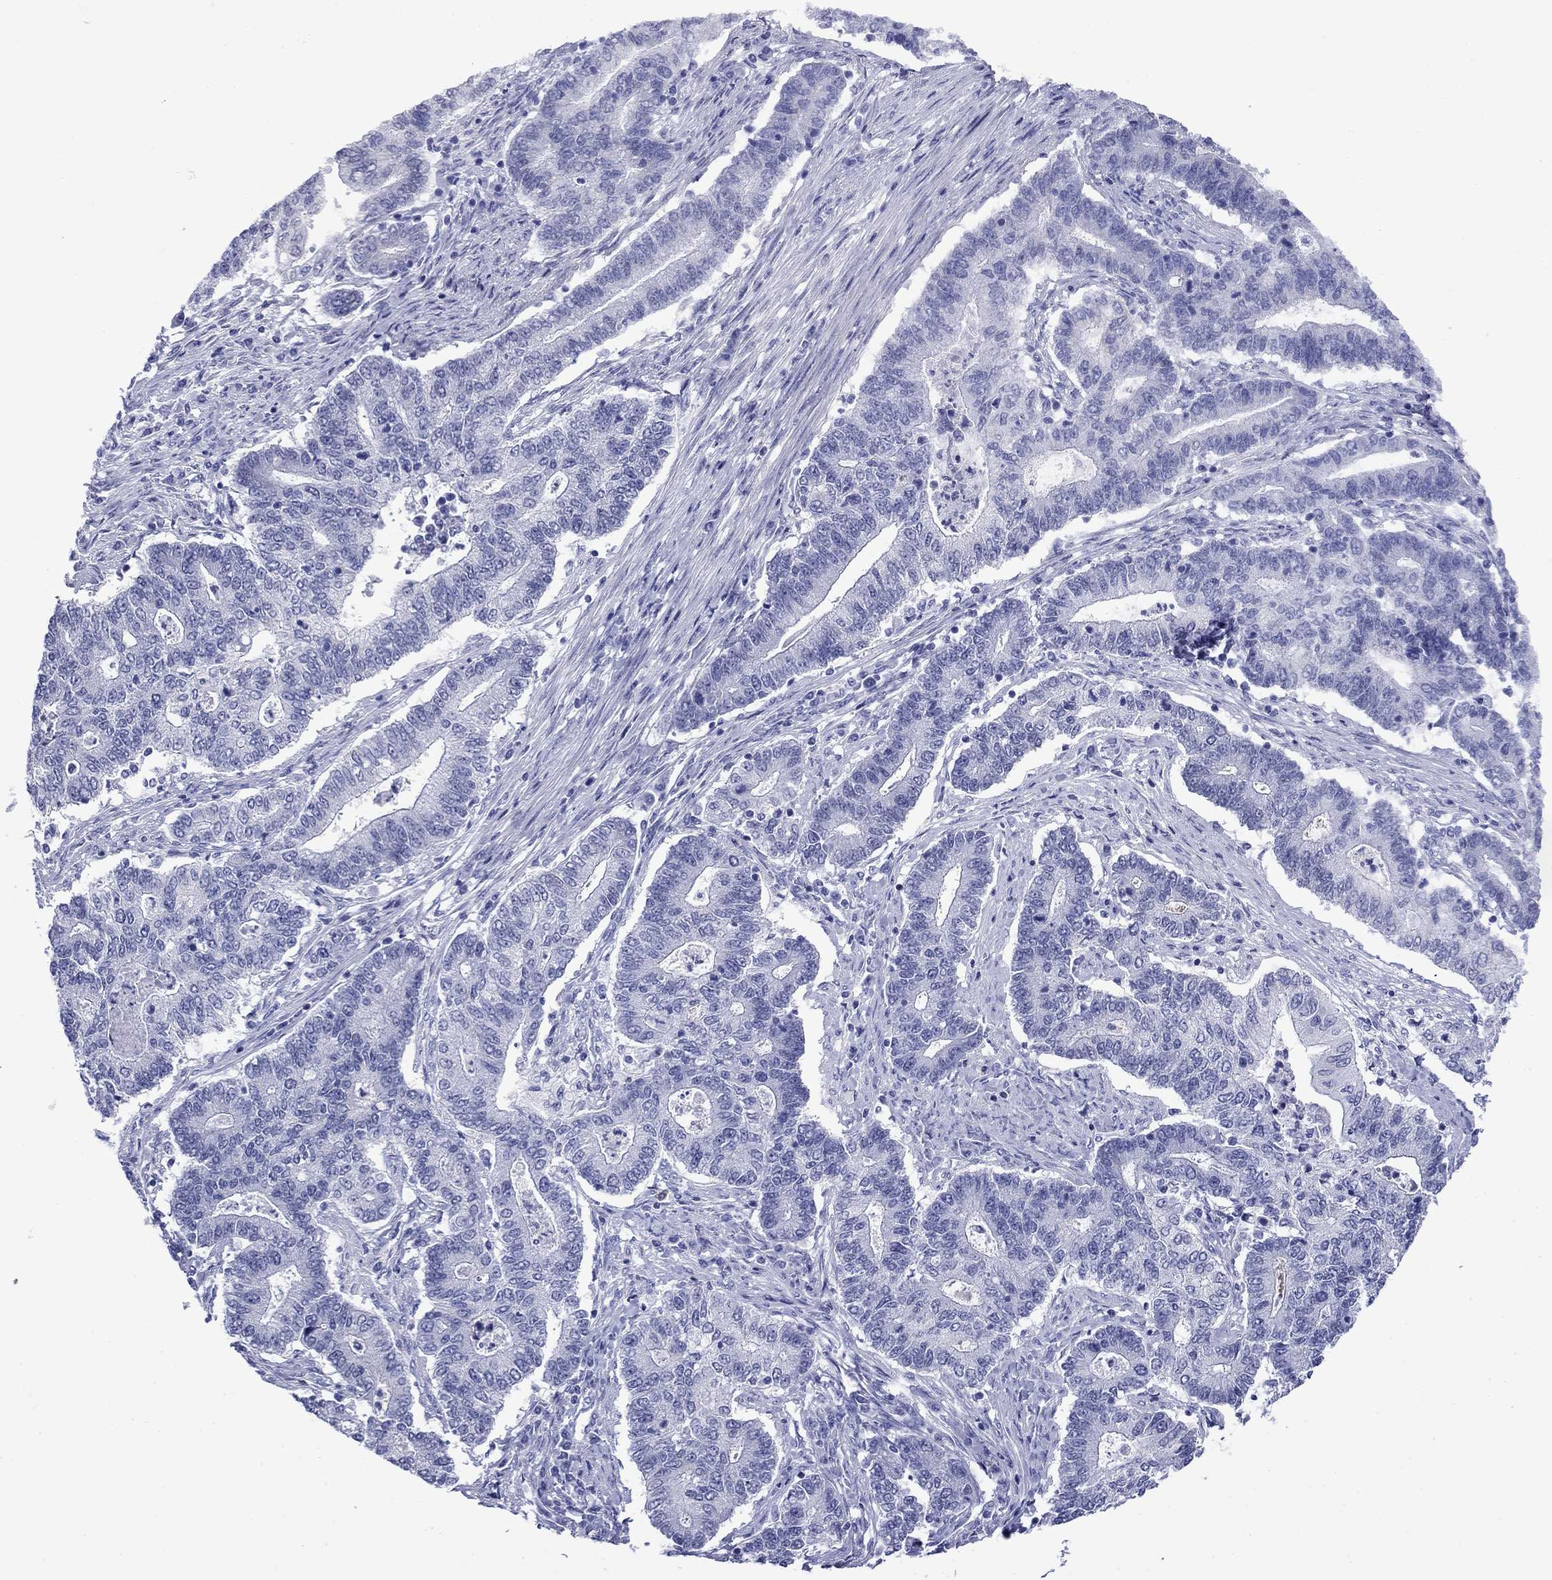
{"staining": {"intensity": "negative", "quantity": "none", "location": "none"}, "tissue": "endometrial cancer", "cell_type": "Tumor cells", "image_type": "cancer", "snomed": [{"axis": "morphology", "description": "Adenocarcinoma, NOS"}, {"axis": "topography", "description": "Uterus"}, {"axis": "topography", "description": "Endometrium"}], "caption": "IHC photomicrograph of human endometrial adenocarcinoma stained for a protein (brown), which exhibits no expression in tumor cells.", "gene": "APOA2", "patient": {"sex": "female", "age": 54}}